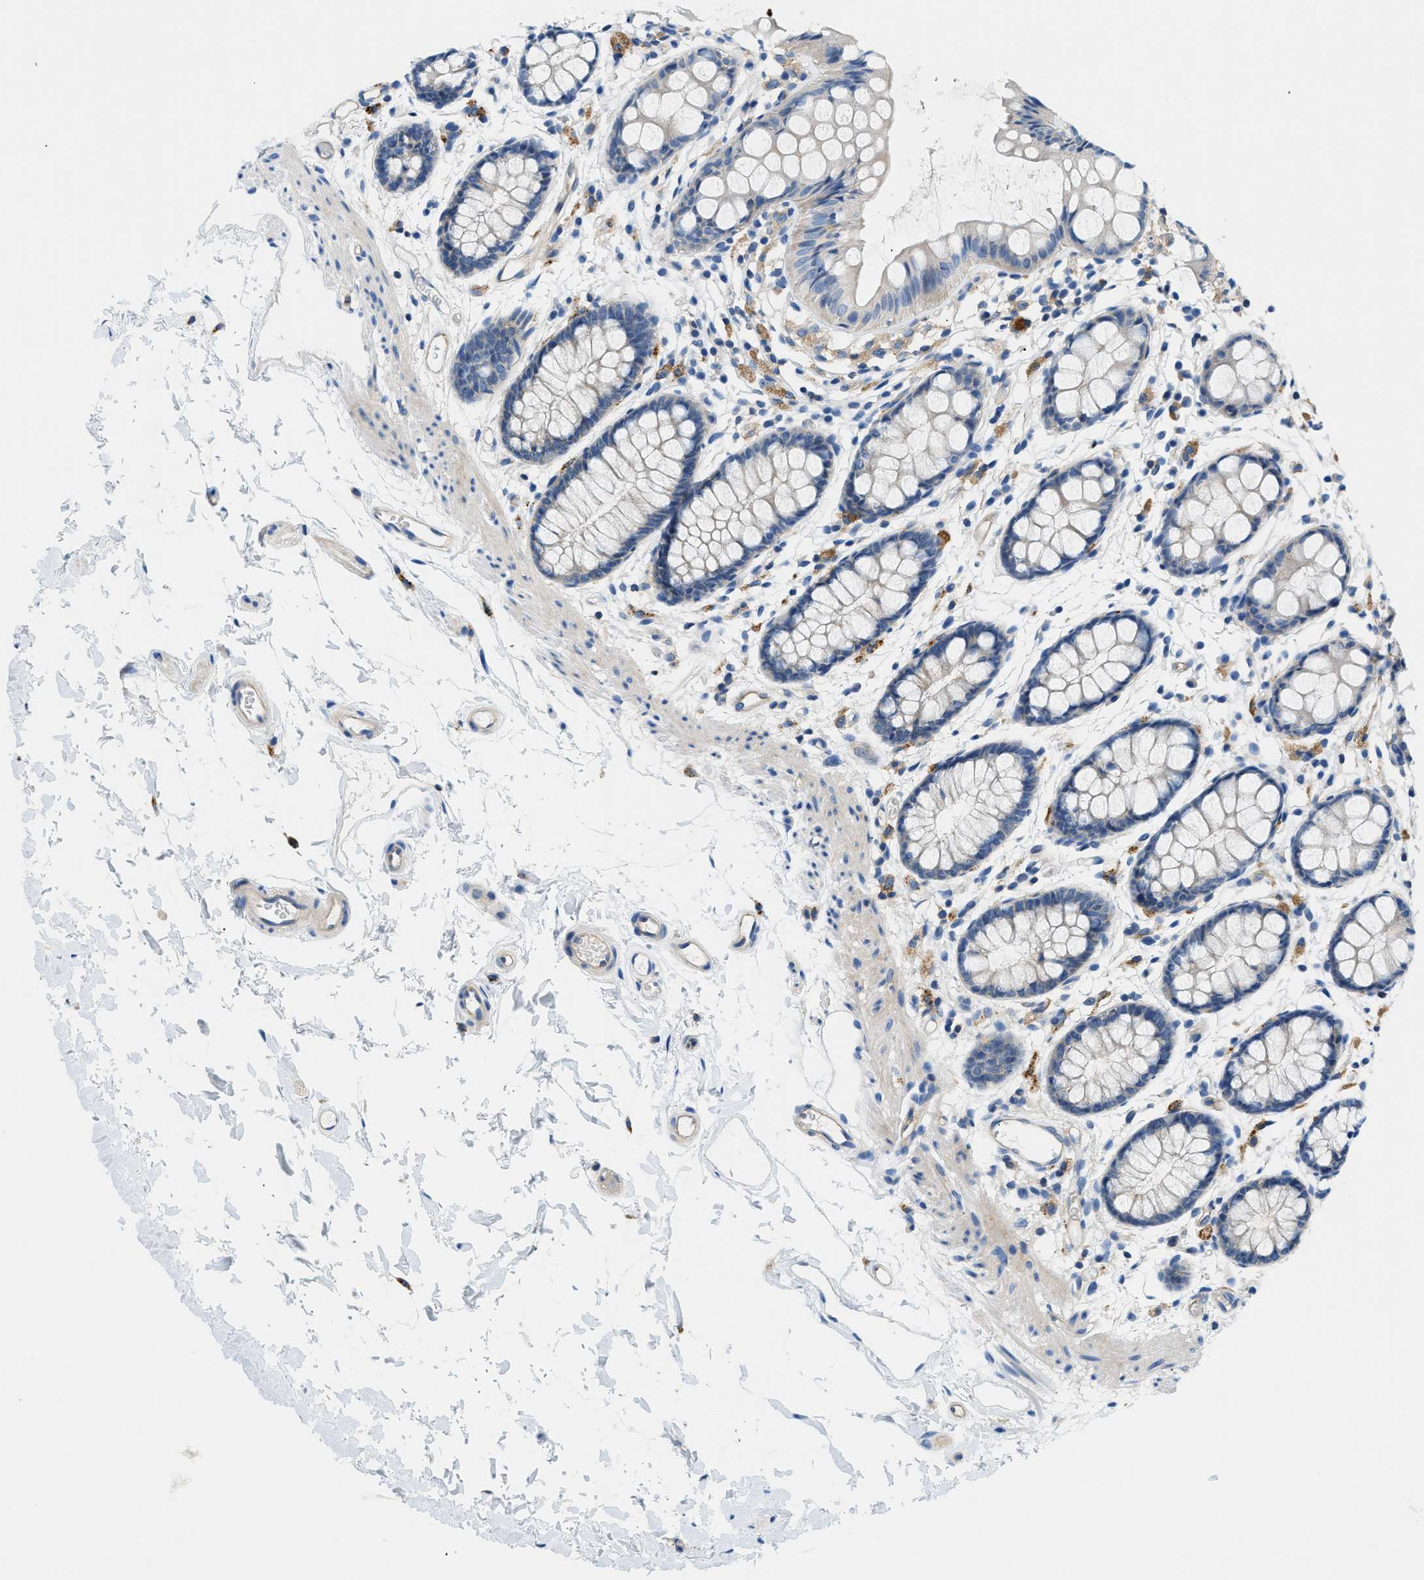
{"staining": {"intensity": "weak", "quantity": "<25%", "location": "cytoplasmic/membranous"}, "tissue": "rectum", "cell_type": "Glandular cells", "image_type": "normal", "snomed": [{"axis": "morphology", "description": "Normal tissue, NOS"}, {"axis": "topography", "description": "Rectum"}], "caption": "This is an immunohistochemistry image of benign human rectum. There is no positivity in glandular cells.", "gene": "ORAI1", "patient": {"sex": "female", "age": 66}}